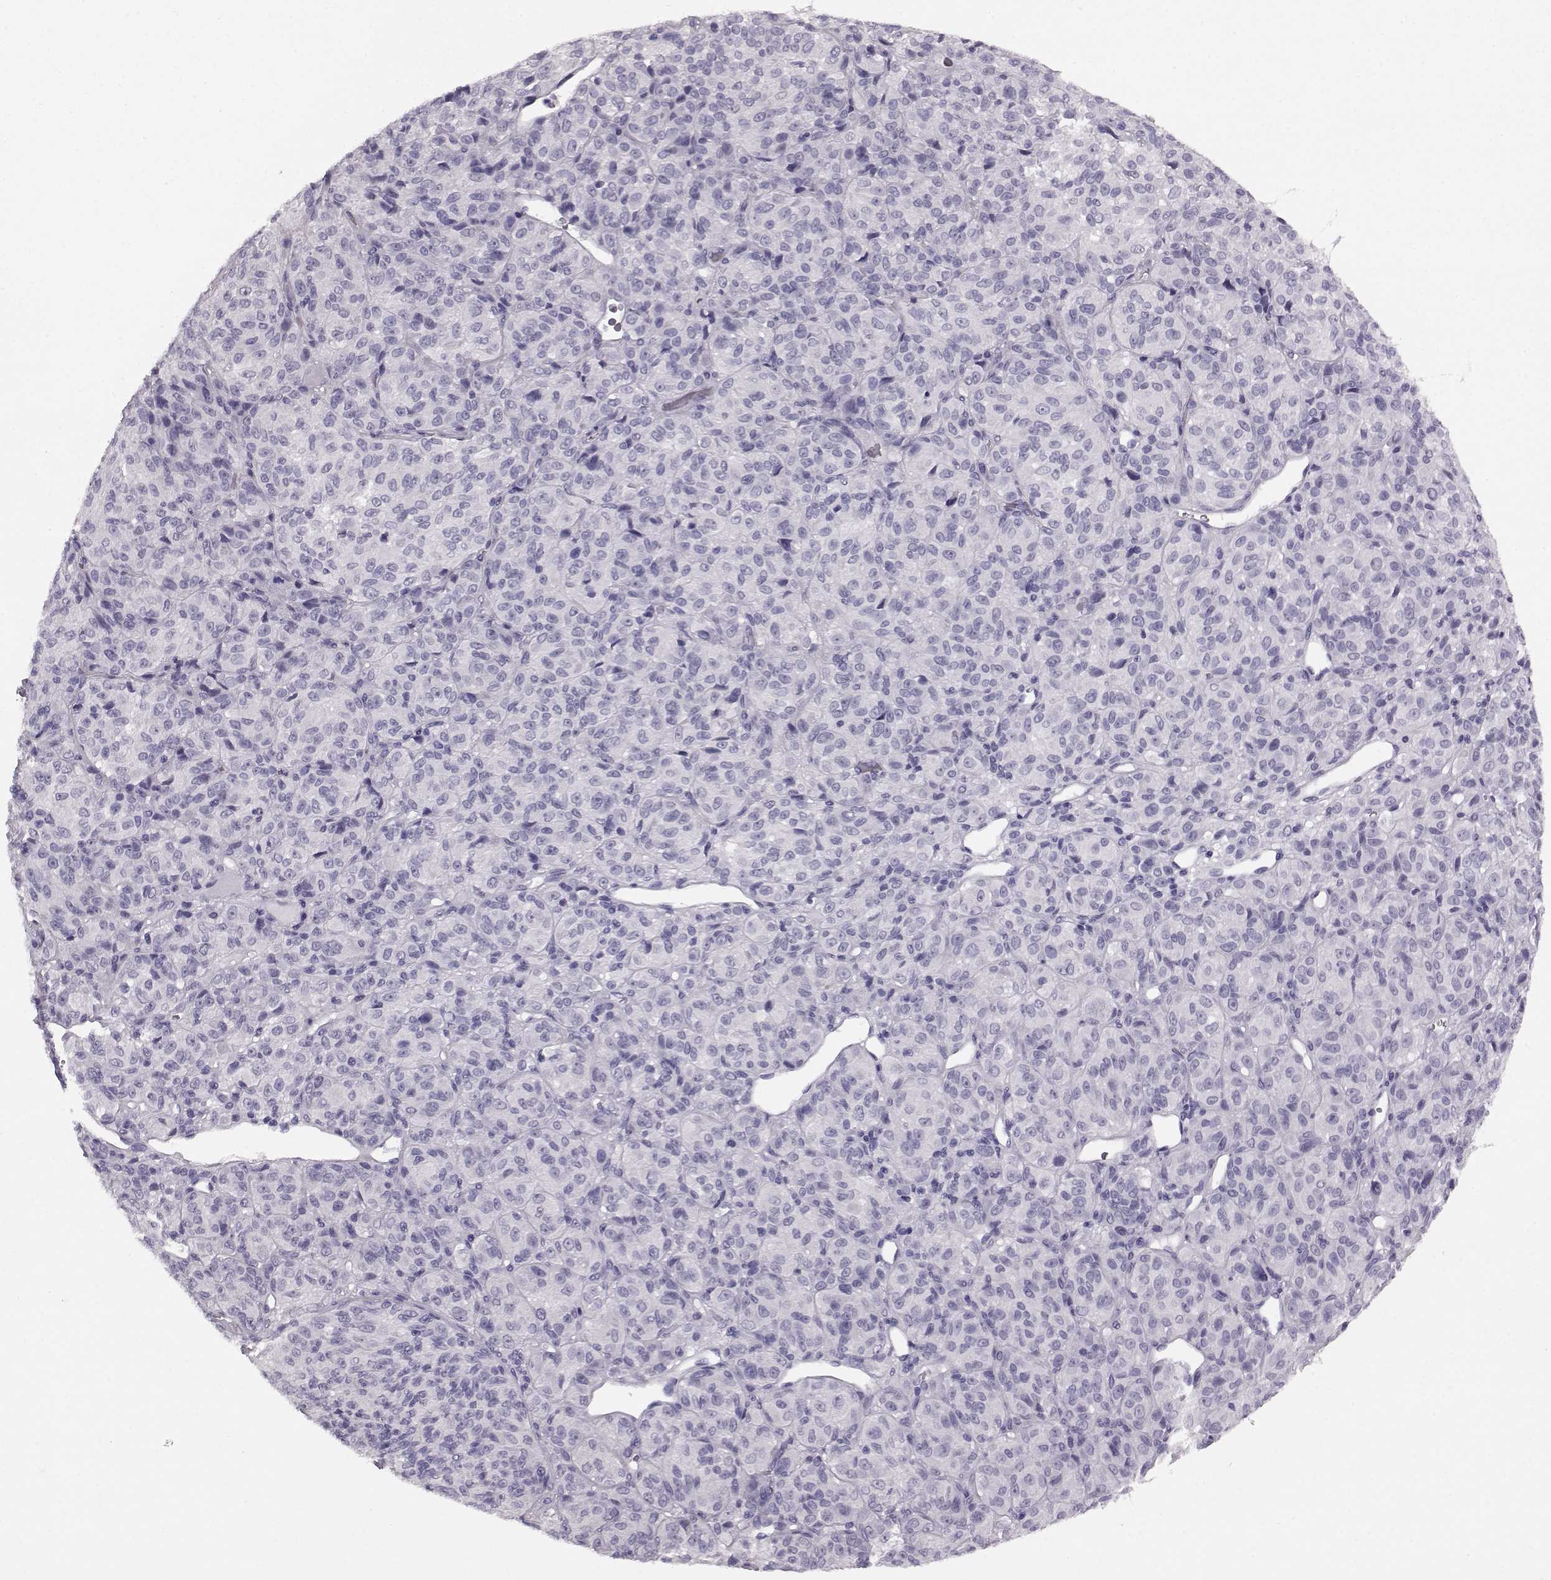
{"staining": {"intensity": "negative", "quantity": "none", "location": "none"}, "tissue": "melanoma", "cell_type": "Tumor cells", "image_type": "cancer", "snomed": [{"axis": "morphology", "description": "Malignant melanoma, Metastatic site"}, {"axis": "topography", "description": "Brain"}], "caption": "A histopathology image of human malignant melanoma (metastatic site) is negative for staining in tumor cells. (DAB IHC visualized using brightfield microscopy, high magnification).", "gene": "AIPL1", "patient": {"sex": "female", "age": 56}}